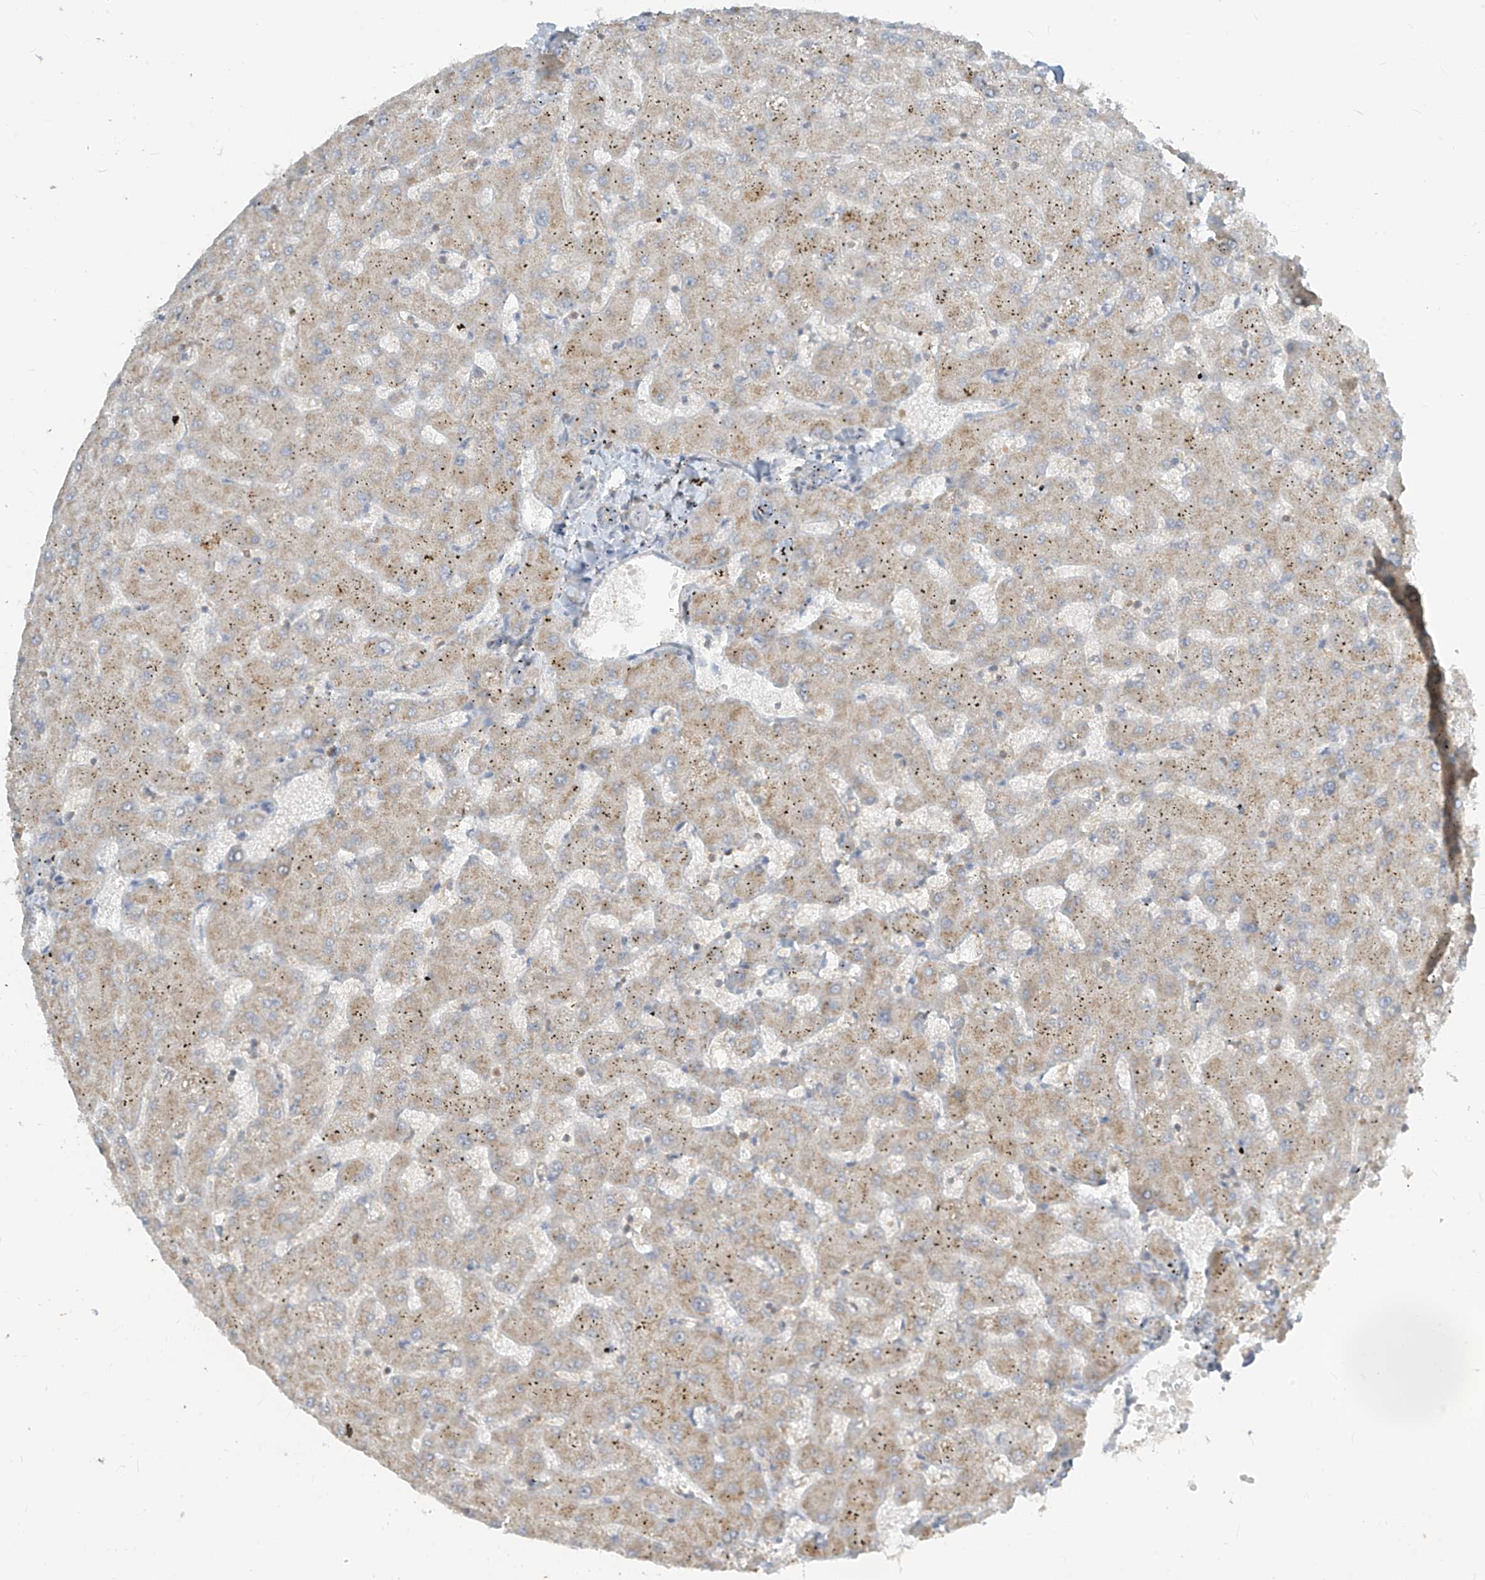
{"staining": {"intensity": "negative", "quantity": "none", "location": "none"}, "tissue": "liver", "cell_type": "Cholangiocytes", "image_type": "normal", "snomed": [{"axis": "morphology", "description": "Normal tissue, NOS"}, {"axis": "topography", "description": "Liver"}], "caption": "IHC image of benign liver: liver stained with DAB displays no significant protein positivity in cholangiocytes.", "gene": "PARVG", "patient": {"sex": "female", "age": 63}}